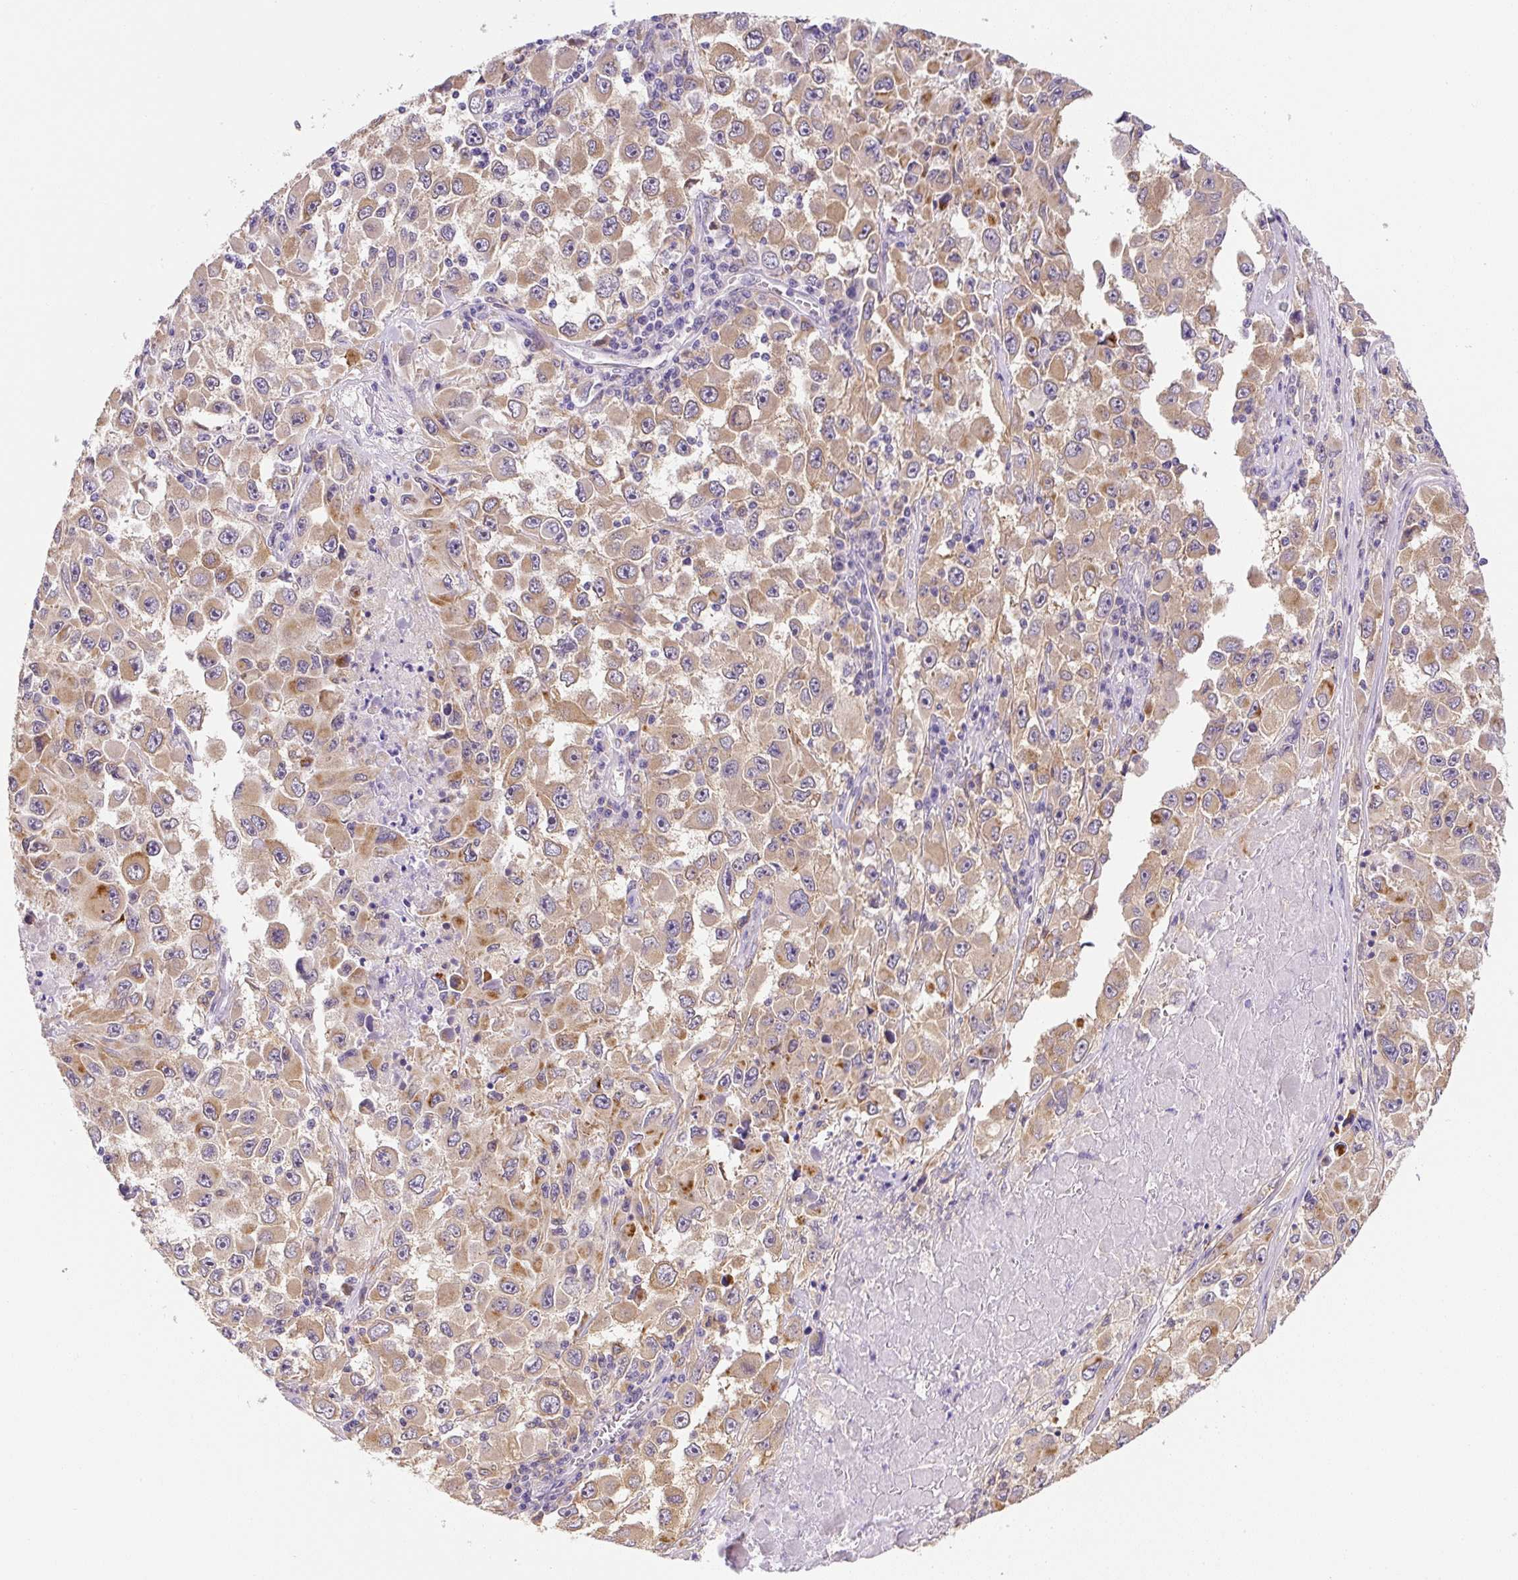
{"staining": {"intensity": "moderate", "quantity": "25%-75%", "location": "cytoplasmic/membranous"}, "tissue": "melanoma", "cell_type": "Tumor cells", "image_type": "cancer", "snomed": [{"axis": "morphology", "description": "Malignant melanoma, Metastatic site"}, {"axis": "topography", "description": "Lymph node"}], "caption": "Immunohistochemical staining of melanoma reveals moderate cytoplasmic/membranous protein positivity in about 25%-75% of tumor cells. The staining was performed using DAB, with brown indicating positive protein expression. Nuclei are stained blue with hematoxylin.", "gene": "PLA2G4A", "patient": {"sex": "female", "age": 67}}